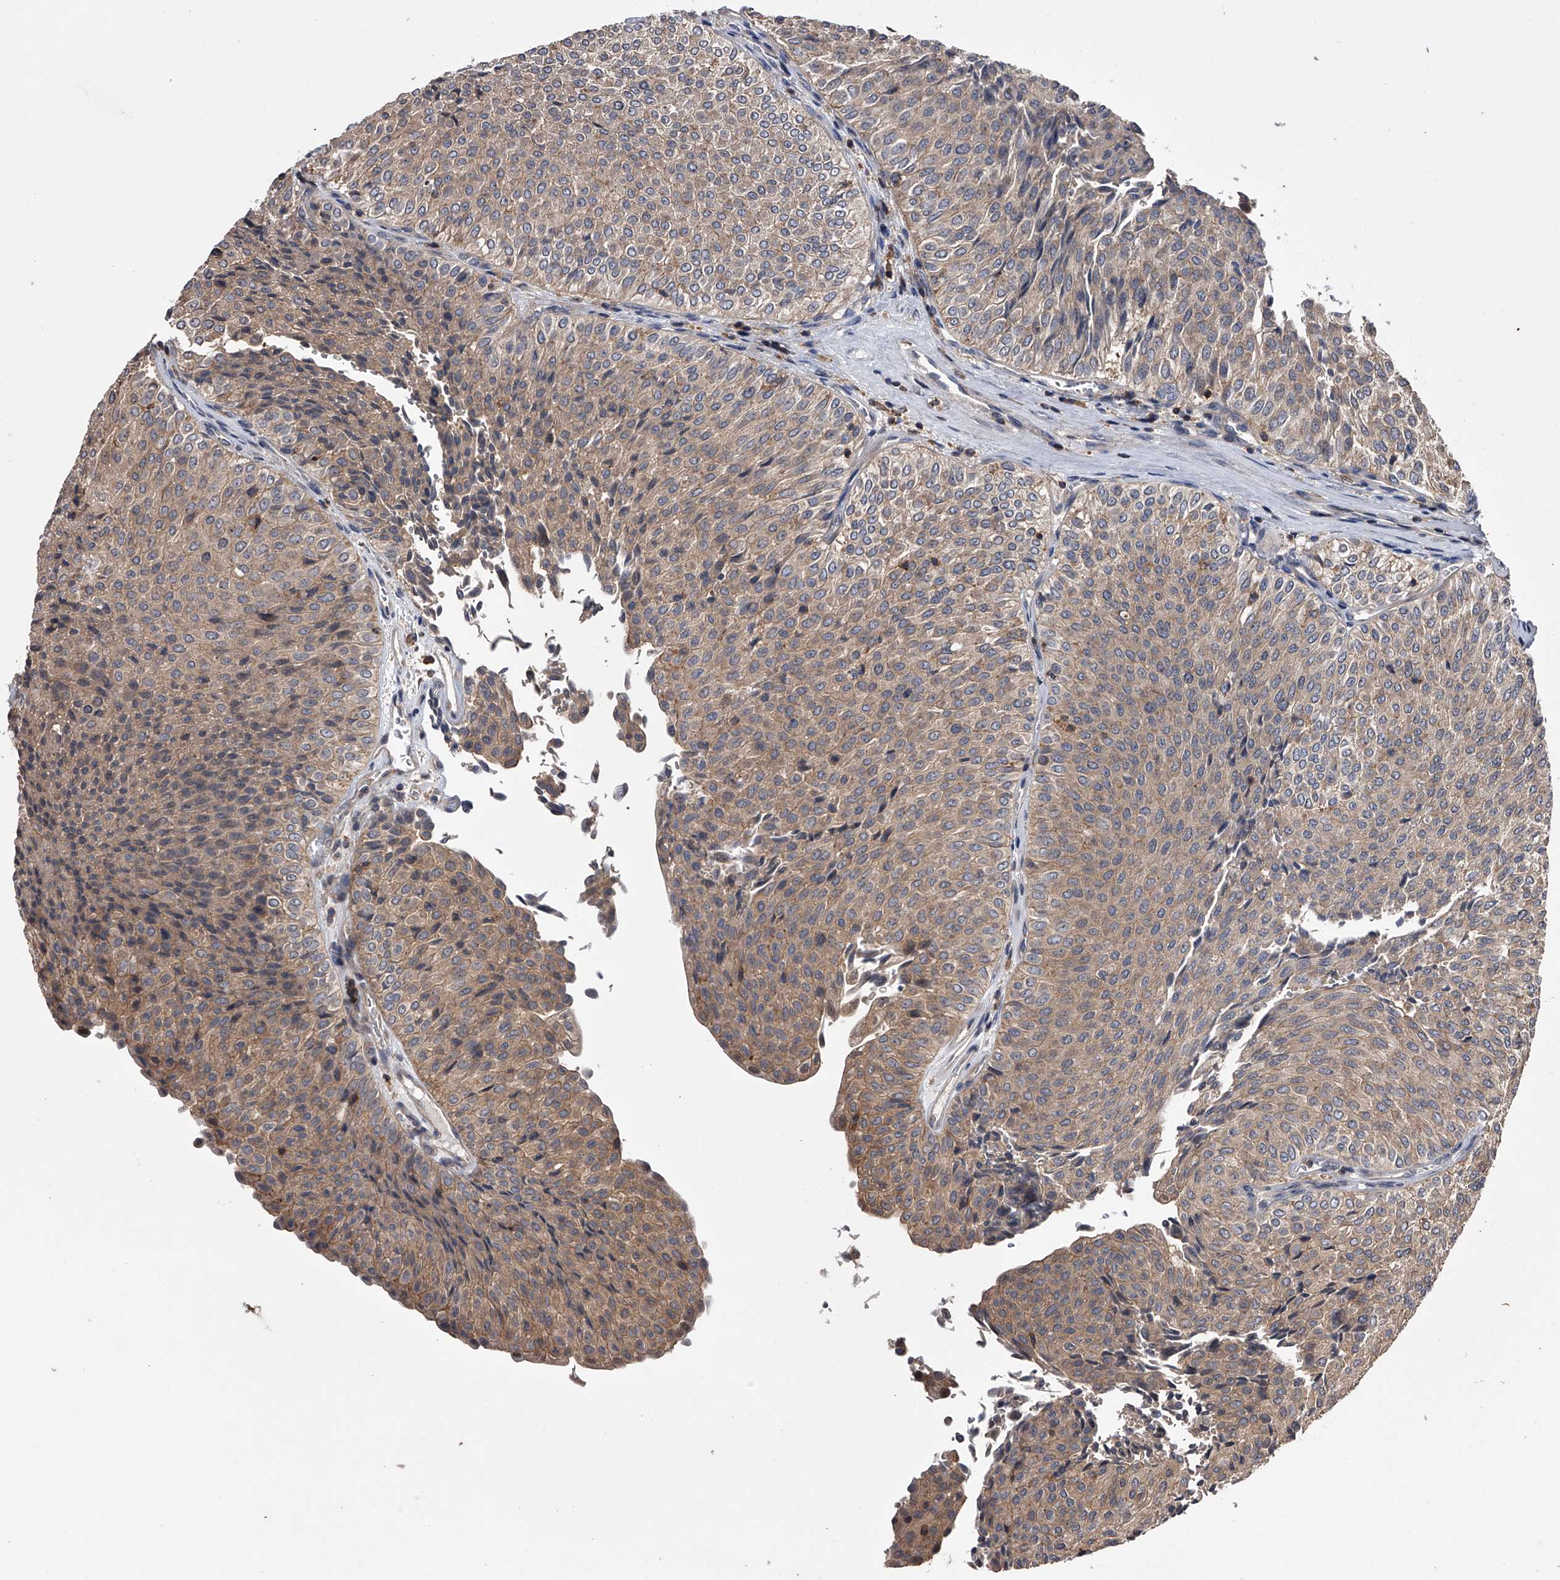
{"staining": {"intensity": "weak", "quantity": ">75%", "location": "cytoplasmic/membranous"}, "tissue": "urothelial cancer", "cell_type": "Tumor cells", "image_type": "cancer", "snomed": [{"axis": "morphology", "description": "Urothelial carcinoma, Low grade"}, {"axis": "topography", "description": "Urinary bladder"}], "caption": "Protein staining of urothelial carcinoma (low-grade) tissue shows weak cytoplasmic/membranous staining in about >75% of tumor cells.", "gene": "PAN3", "patient": {"sex": "male", "age": 78}}